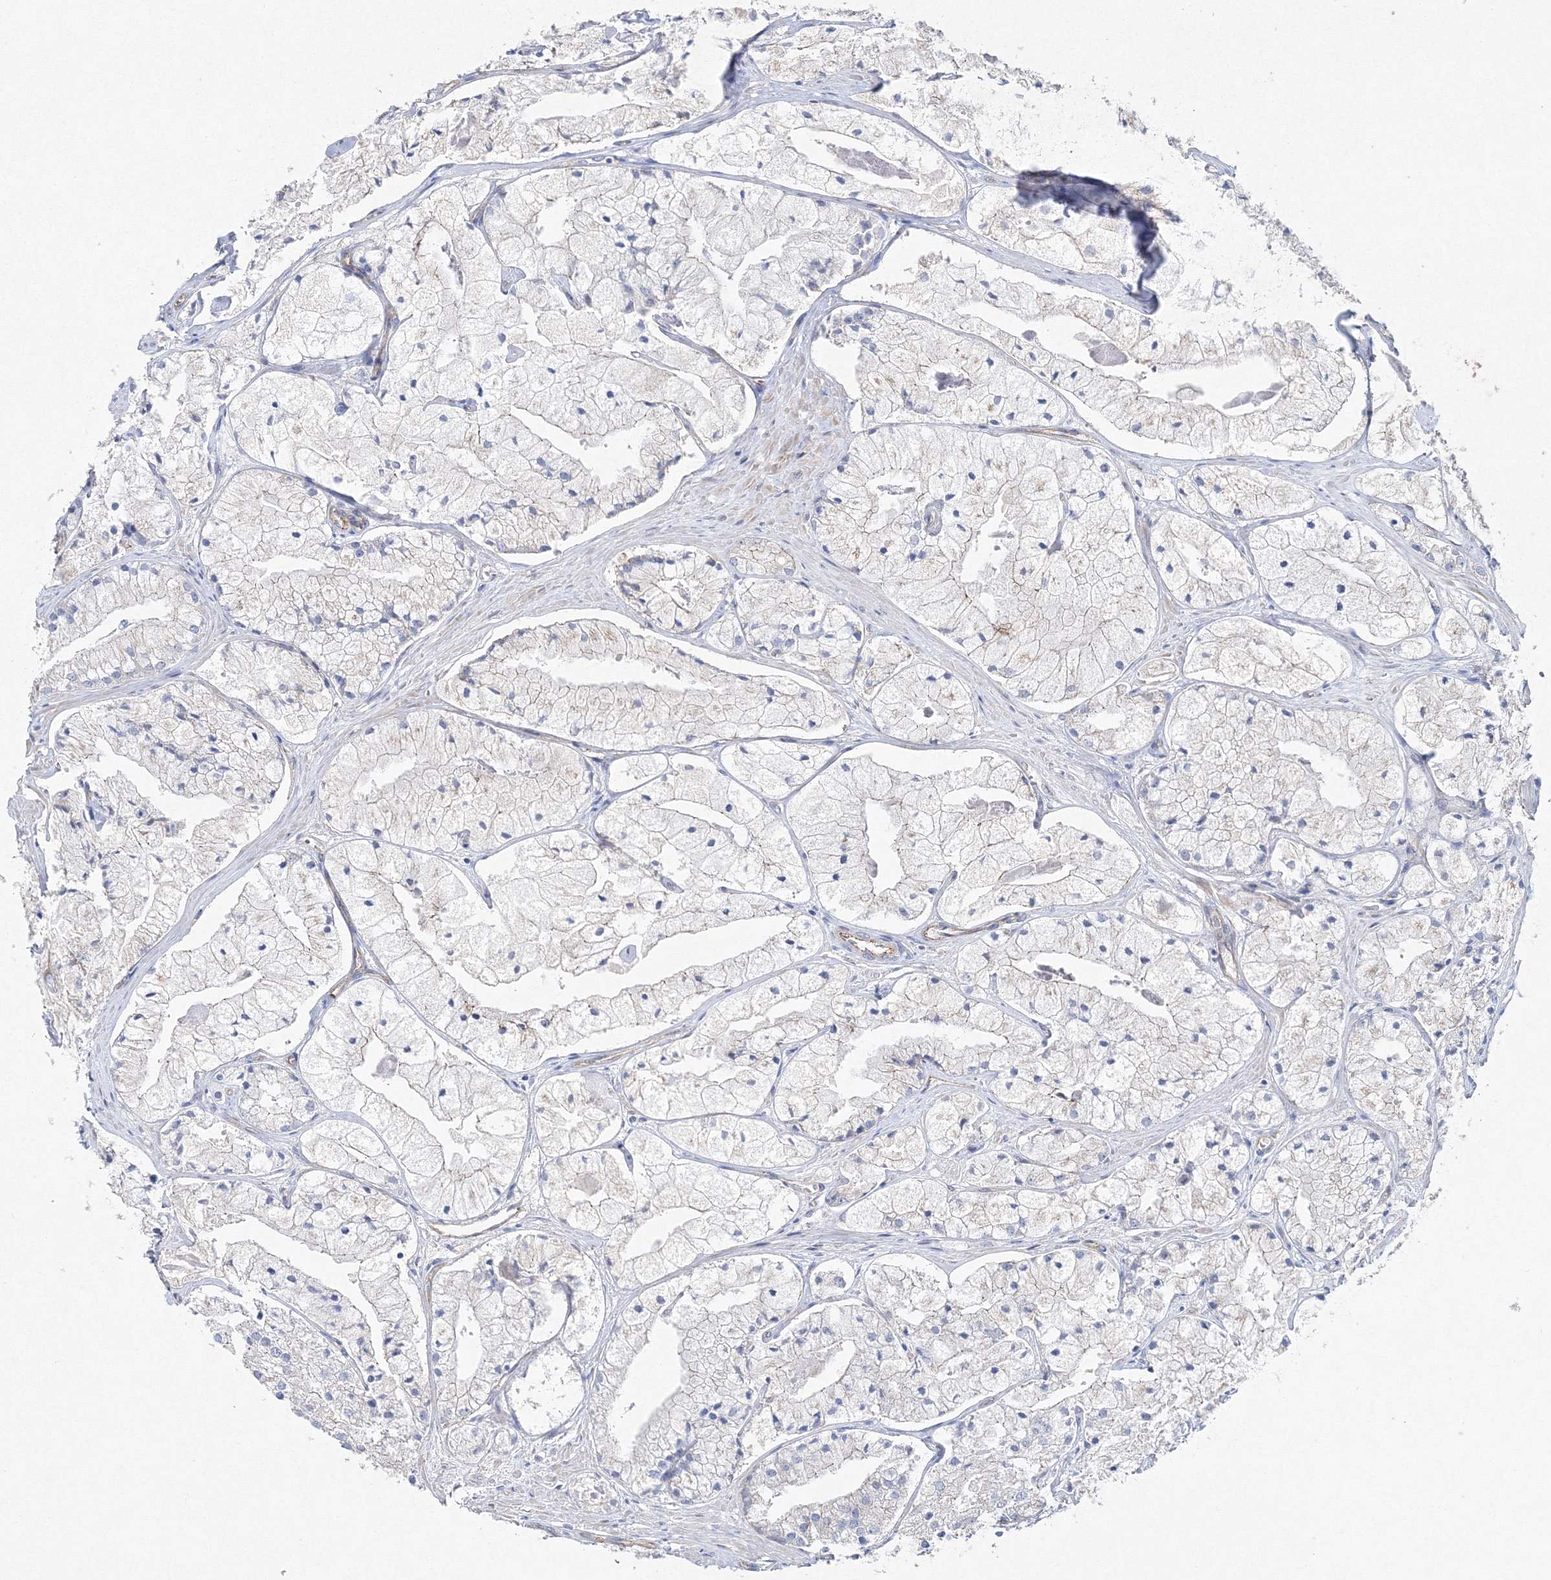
{"staining": {"intensity": "moderate", "quantity": "<25%", "location": "cytoplasmic/membranous"}, "tissue": "prostate cancer", "cell_type": "Tumor cells", "image_type": "cancer", "snomed": [{"axis": "morphology", "description": "Adenocarcinoma, High grade"}, {"axis": "topography", "description": "Prostate"}], "caption": "Moderate cytoplasmic/membranous protein expression is appreciated in about <25% of tumor cells in high-grade adenocarcinoma (prostate).", "gene": "NAA40", "patient": {"sex": "male", "age": 50}}